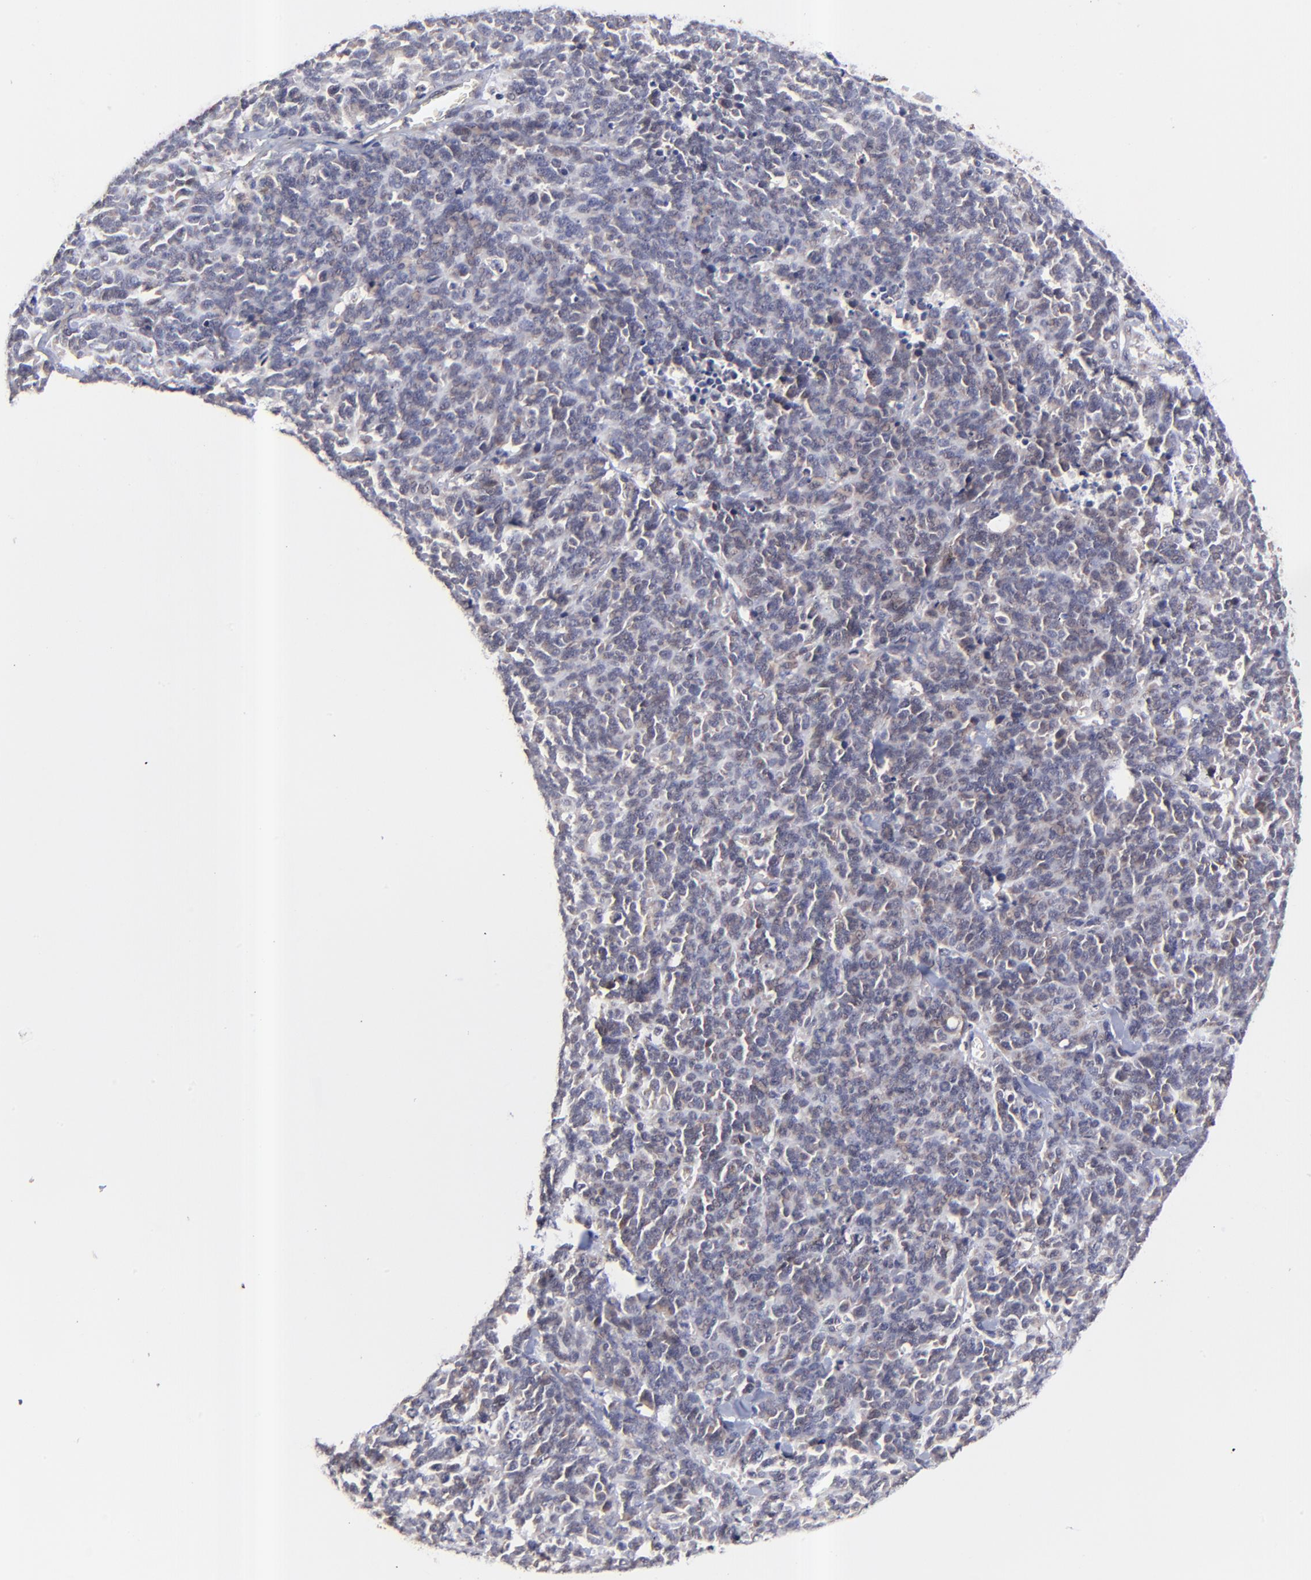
{"staining": {"intensity": "weak", "quantity": "<25%", "location": "cytoplasmic/membranous"}, "tissue": "lung cancer", "cell_type": "Tumor cells", "image_type": "cancer", "snomed": [{"axis": "morphology", "description": "Neoplasm, malignant, NOS"}, {"axis": "topography", "description": "Lung"}], "caption": "Protein analysis of lung malignant neoplasm displays no significant expression in tumor cells.", "gene": "BAIAP2L2", "patient": {"sex": "female", "age": 58}}